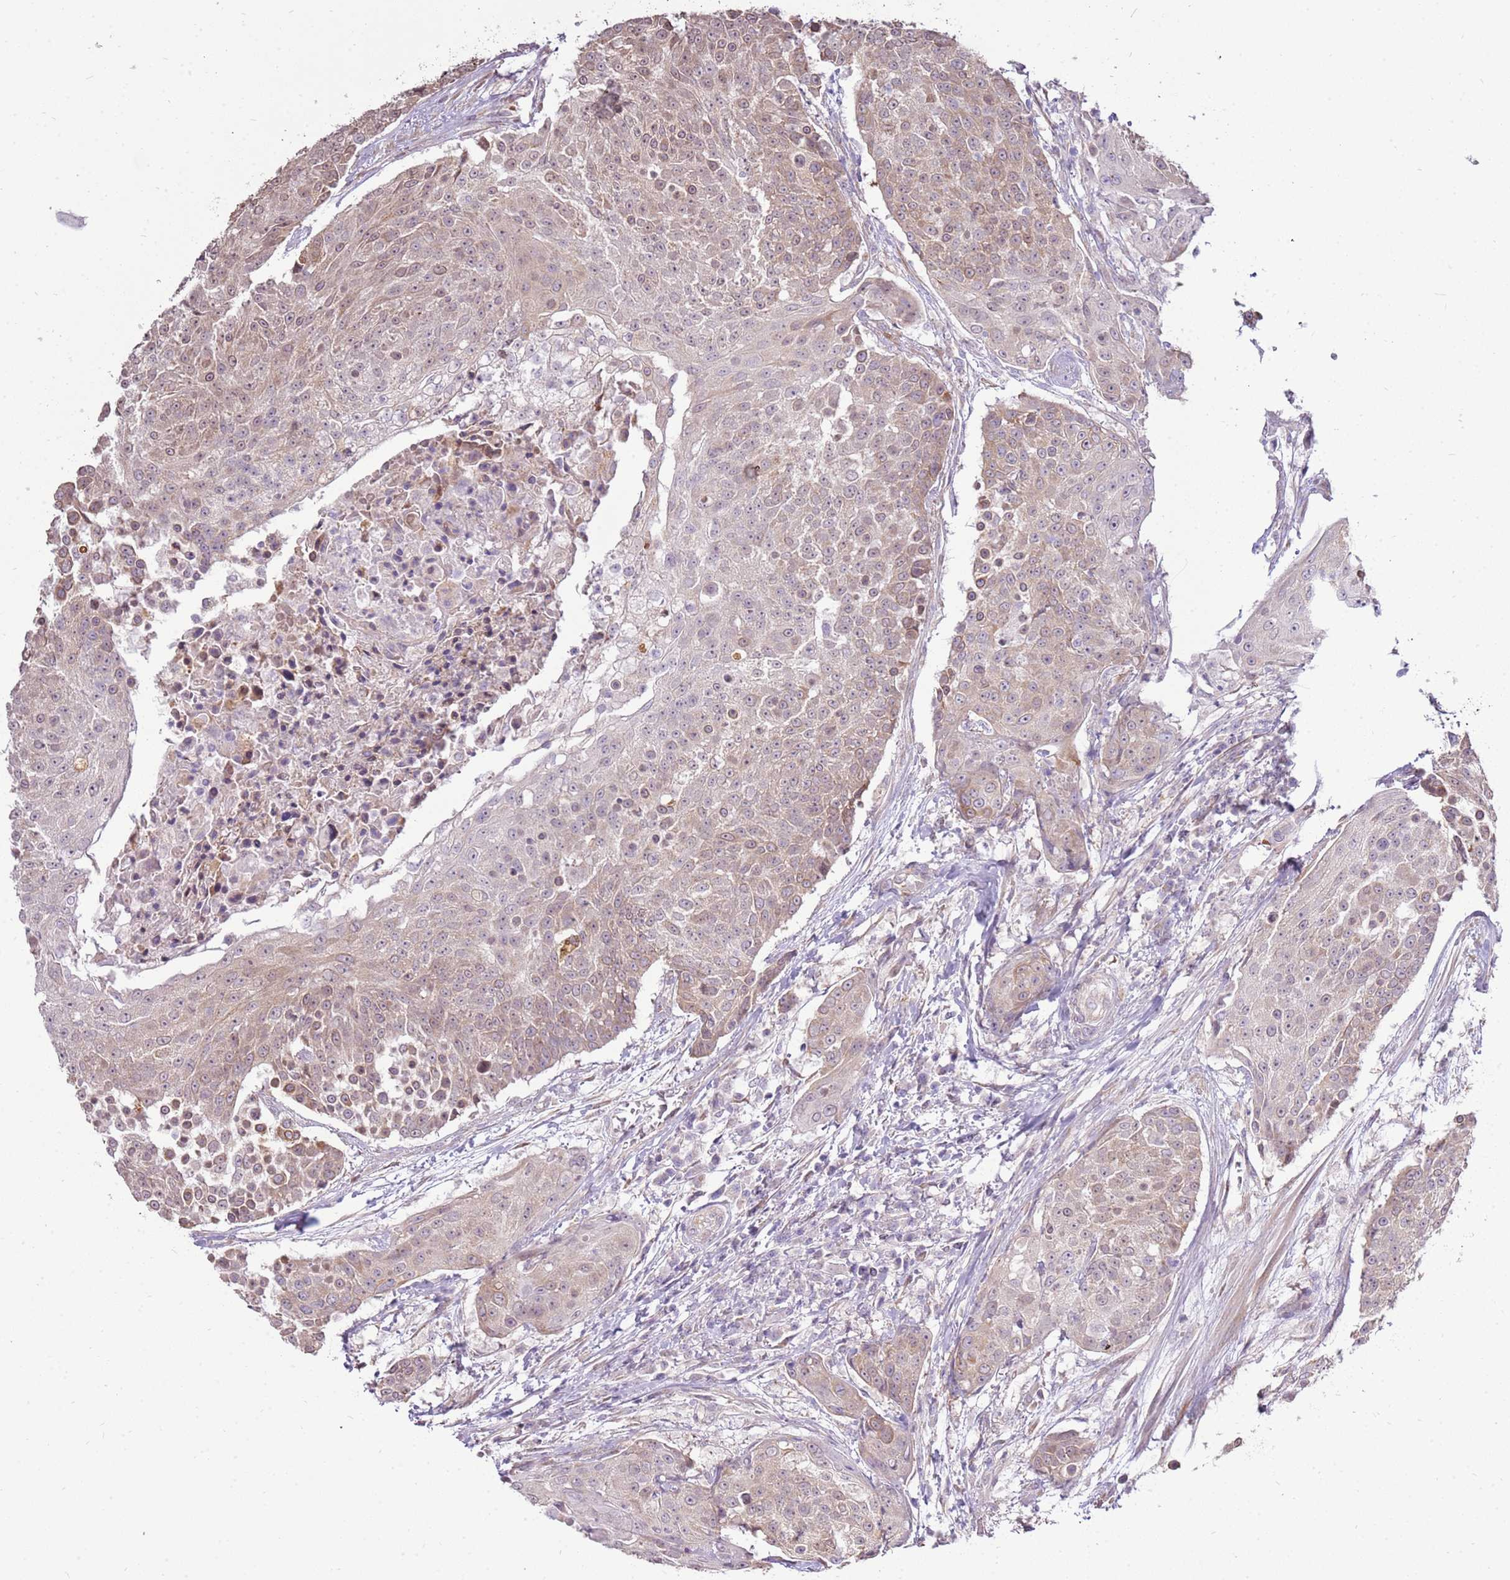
{"staining": {"intensity": "weak", "quantity": ">75%", "location": "cytoplasmic/membranous"}, "tissue": "urothelial cancer", "cell_type": "Tumor cells", "image_type": "cancer", "snomed": [{"axis": "morphology", "description": "Urothelial carcinoma, High grade"}, {"axis": "topography", "description": "Urinary bladder"}], "caption": "DAB immunohistochemical staining of human urothelial carcinoma (high-grade) reveals weak cytoplasmic/membranous protein staining in about >75% of tumor cells. (DAB IHC with brightfield microscopy, high magnification).", "gene": "UGGT2", "patient": {"sex": "female", "age": 63}}